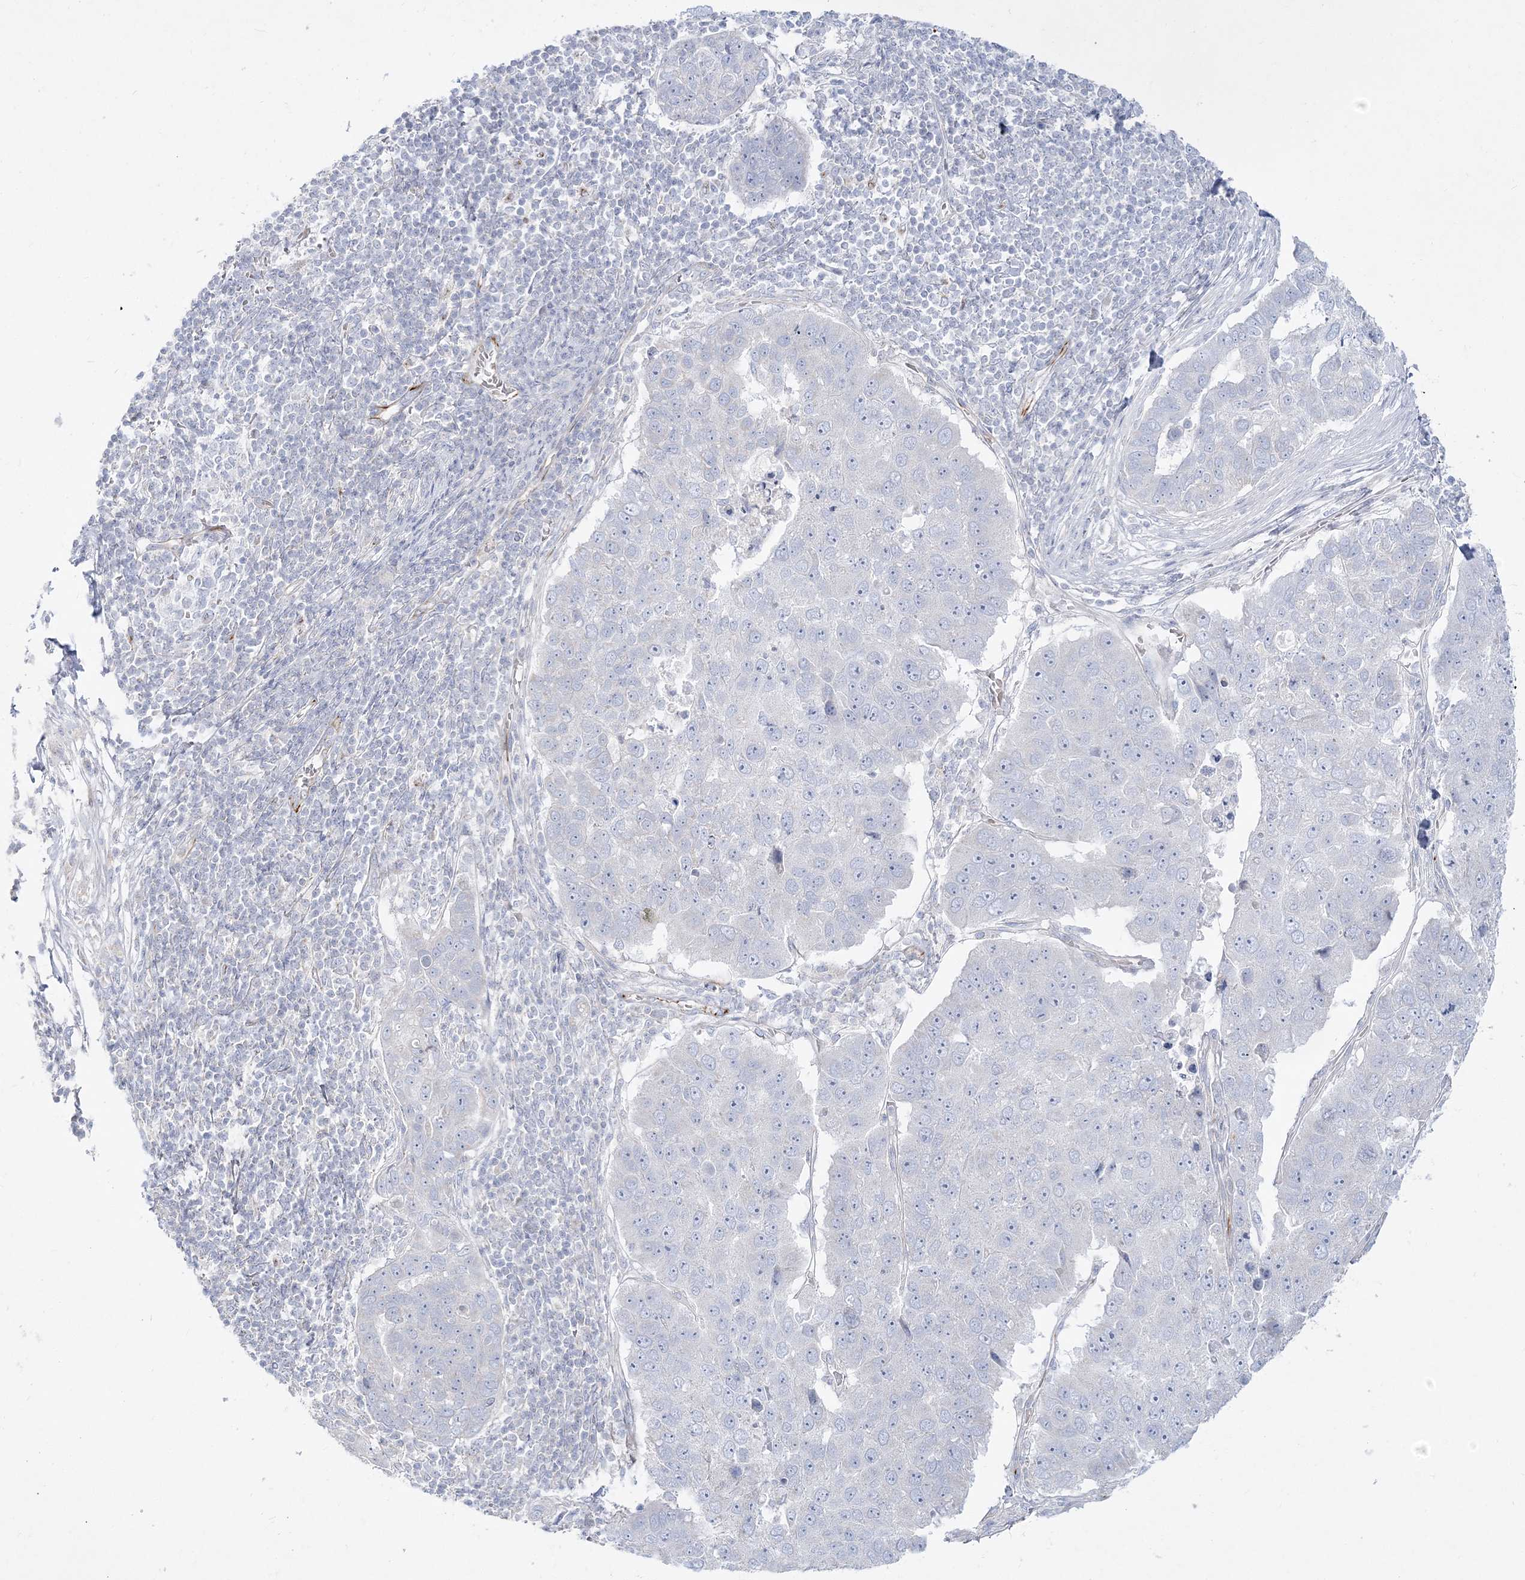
{"staining": {"intensity": "negative", "quantity": "none", "location": "none"}, "tissue": "pancreatic cancer", "cell_type": "Tumor cells", "image_type": "cancer", "snomed": [{"axis": "morphology", "description": "Adenocarcinoma, NOS"}, {"axis": "topography", "description": "Pancreas"}], "caption": "Adenocarcinoma (pancreatic) stained for a protein using immunohistochemistry (IHC) displays no positivity tumor cells.", "gene": "GPAT2", "patient": {"sex": "female", "age": 61}}